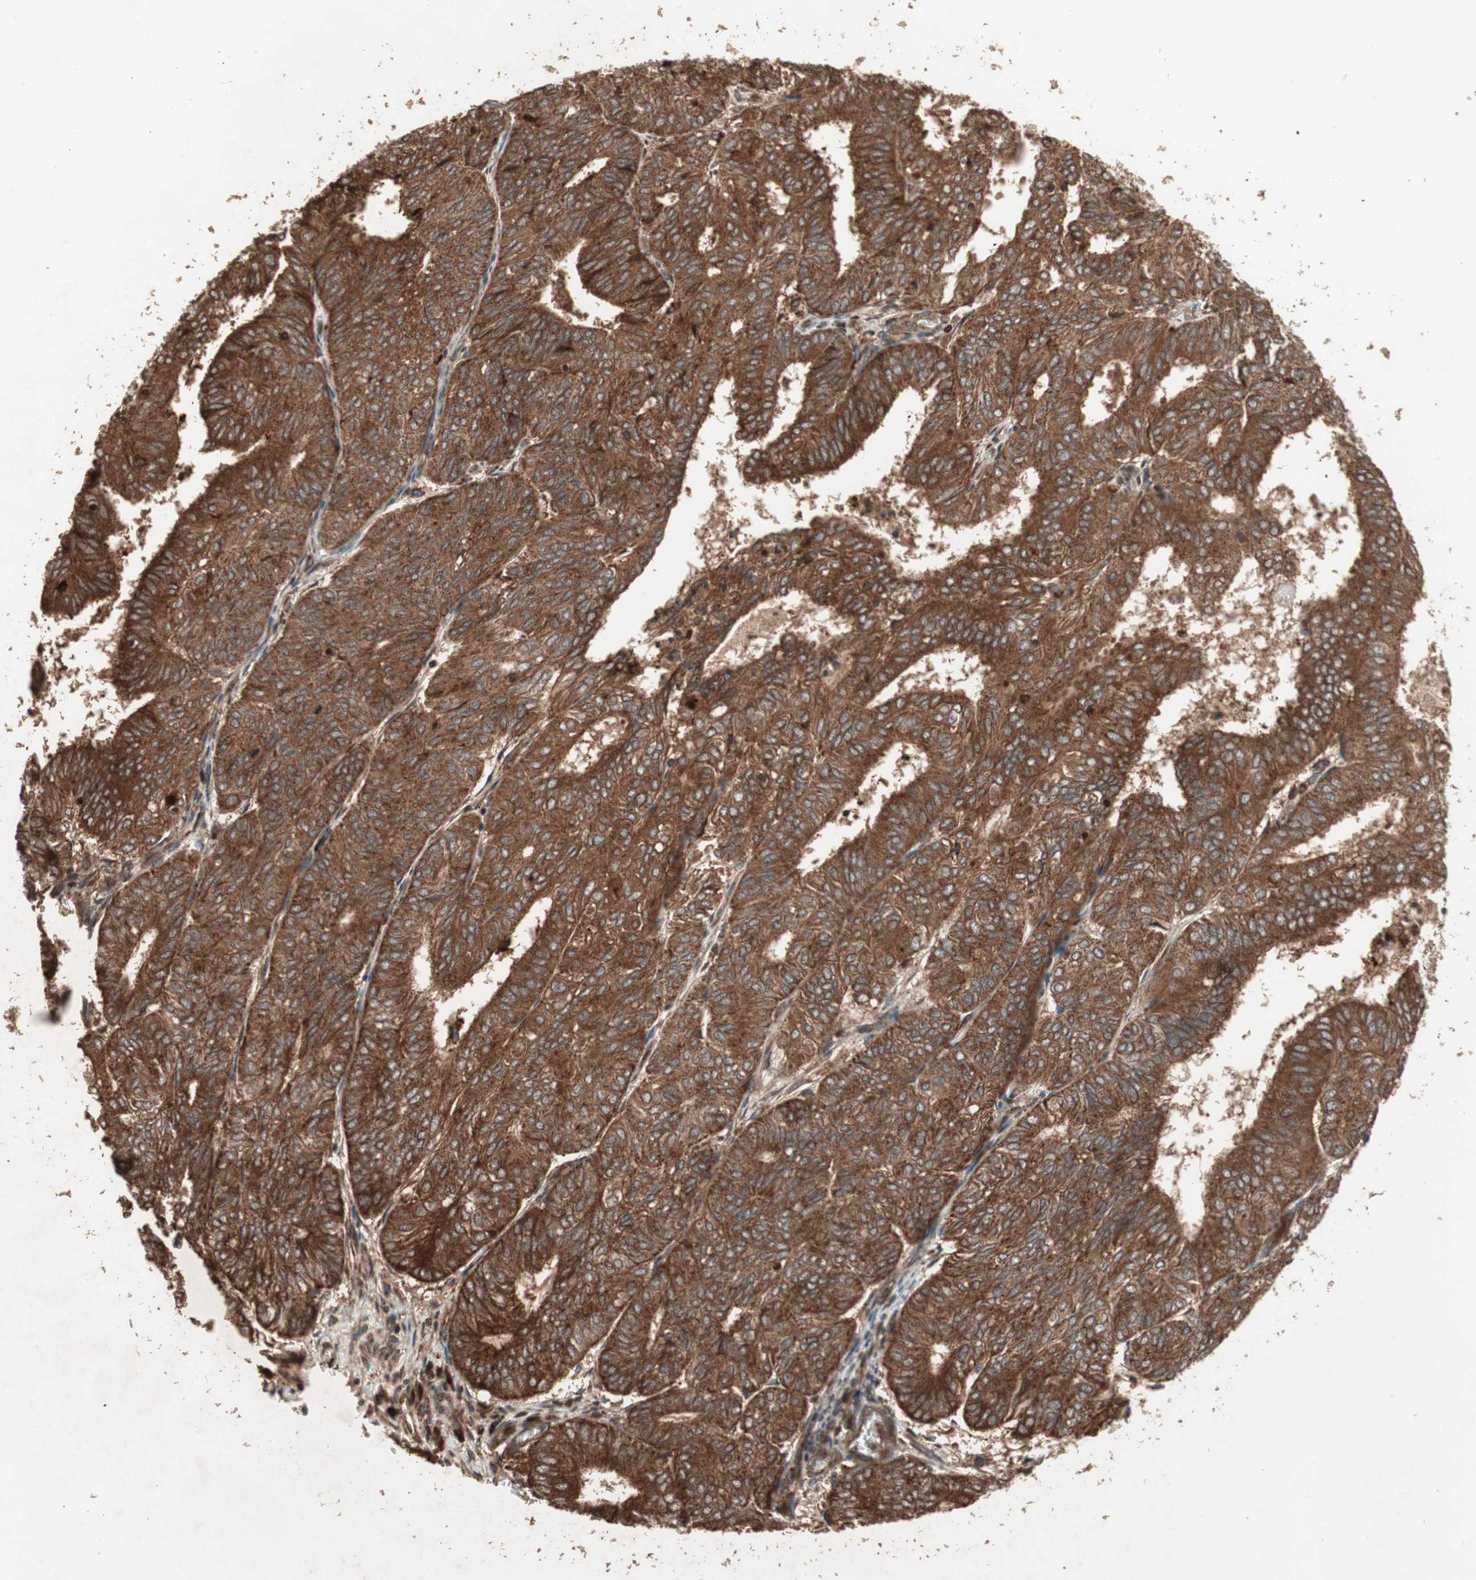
{"staining": {"intensity": "strong", "quantity": ">75%", "location": "cytoplasmic/membranous"}, "tissue": "endometrial cancer", "cell_type": "Tumor cells", "image_type": "cancer", "snomed": [{"axis": "morphology", "description": "Adenocarcinoma, NOS"}, {"axis": "topography", "description": "Uterus"}], "caption": "Immunohistochemistry (IHC) micrograph of neoplastic tissue: endometrial cancer stained using IHC reveals high levels of strong protein expression localized specifically in the cytoplasmic/membranous of tumor cells, appearing as a cytoplasmic/membranous brown color.", "gene": "RAB1A", "patient": {"sex": "female", "age": 60}}